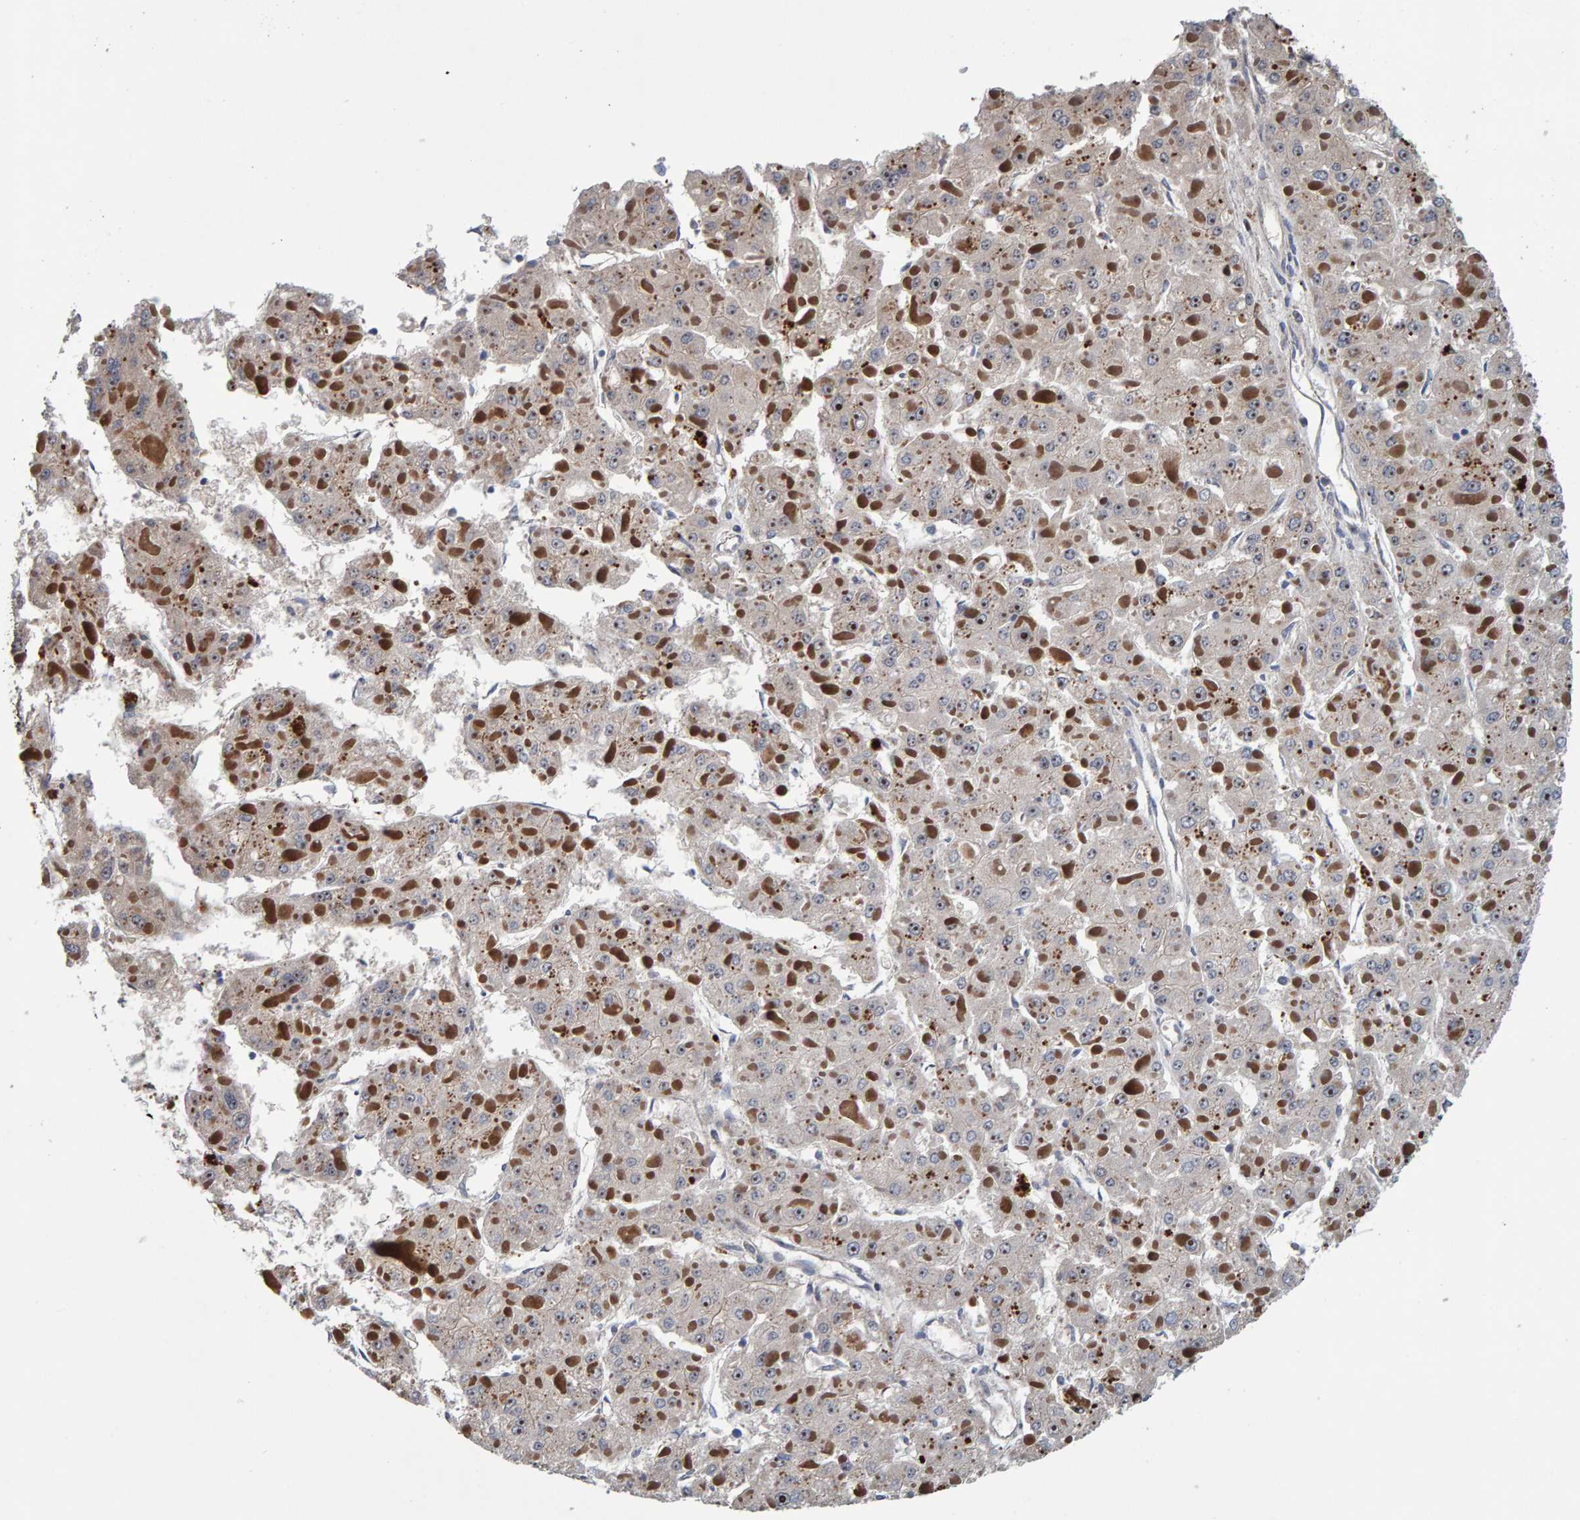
{"staining": {"intensity": "moderate", "quantity": ">75%", "location": "cytoplasmic/membranous,nuclear"}, "tissue": "liver cancer", "cell_type": "Tumor cells", "image_type": "cancer", "snomed": [{"axis": "morphology", "description": "Carcinoma, Hepatocellular, NOS"}, {"axis": "topography", "description": "Liver"}], "caption": "An immunohistochemistry micrograph of neoplastic tissue is shown. Protein staining in brown highlights moderate cytoplasmic/membranous and nuclear positivity in hepatocellular carcinoma (liver) within tumor cells. Nuclei are stained in blue.", "gene": "CCDC25", "patient": {"sex": "female", "age": 73}}